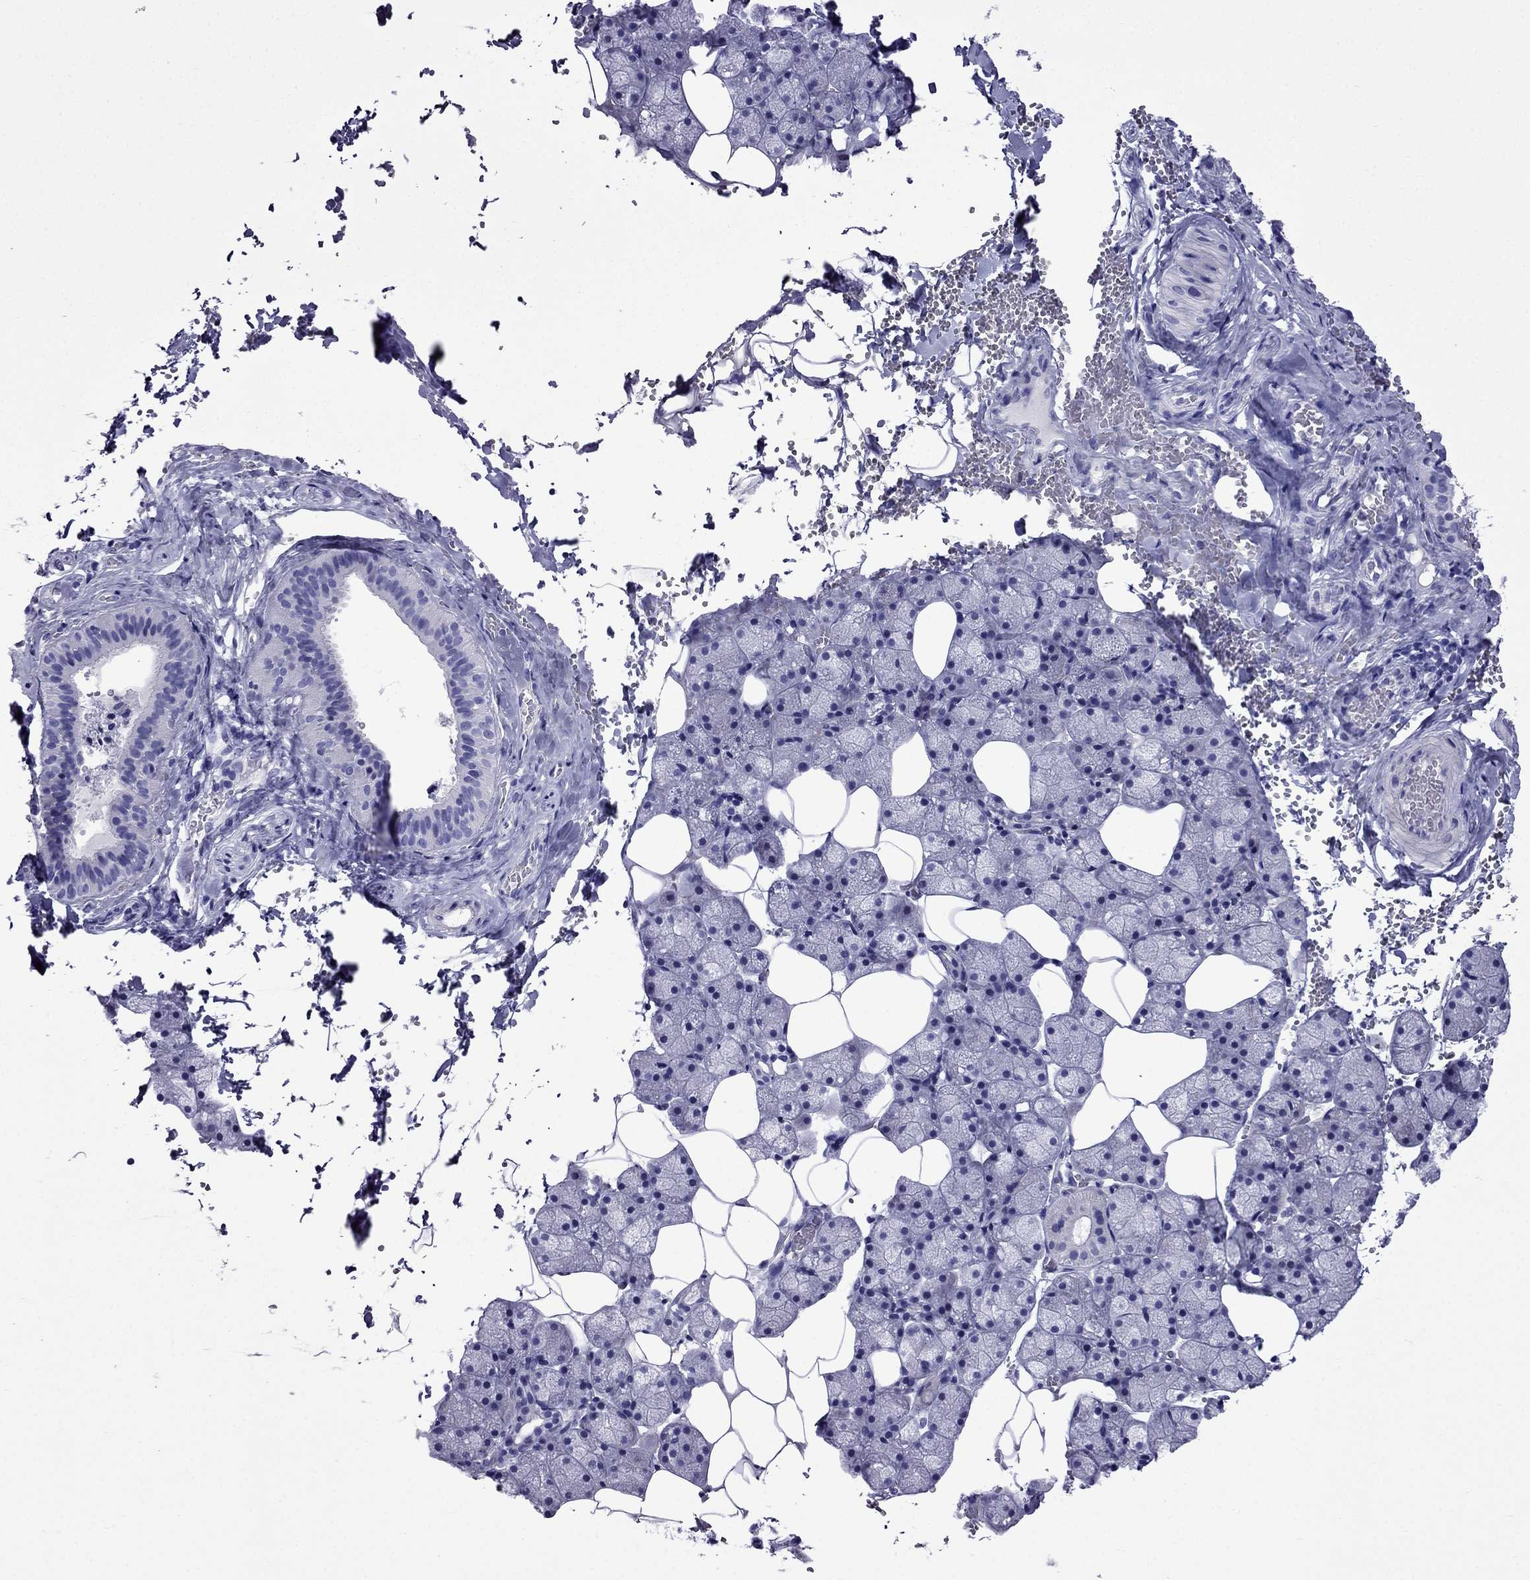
{"staining": {"intensity": "negative", "quantity": "none", "location": "none"}, "tissue": "salivary gland", "cell_type": "Glandular cells", "image_type": "normal", "snomed": [{"axis": "morphology", "description": "Normal tissue, NOS"}, {"axis": "topography", "description": "Salivary gland"}], "caption": "A high-resolution image shows IHC staining of benign salivary gland, which reveals no significant expression in glandular cells.", "gene": "CRYBA1", "patient": {"sex": "male", "age": 38}}